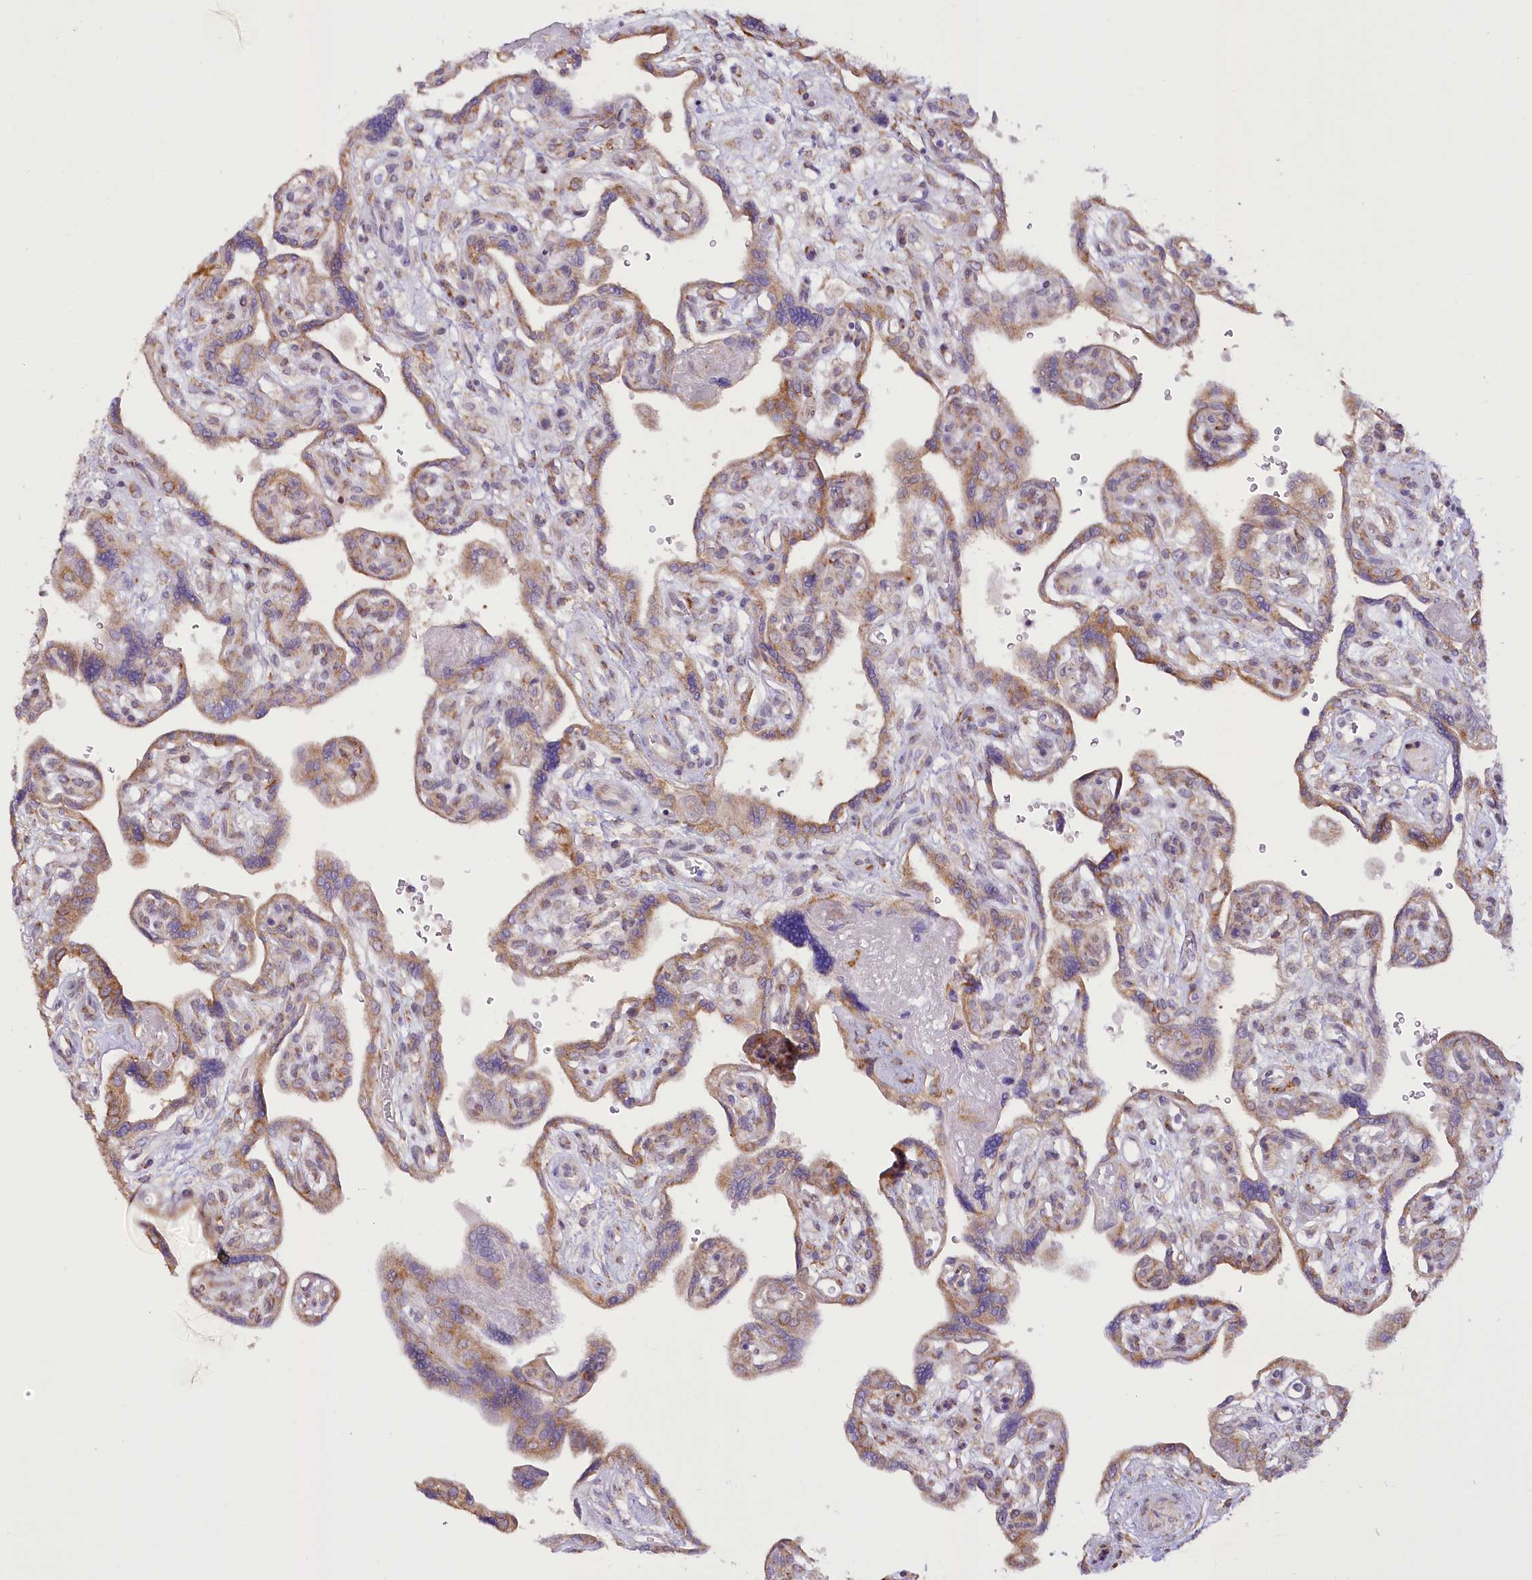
{"staining": {"intensity": "moderate", "quantity": ">75%", "location": "cytoplasmic/membranous"}, "tissue": "placenta", "cell_type": "Trophoblastic cells", "image_type": "normal", "snomed": [{"axis": "morphology", "description": "Normal tissue, NOS"}, {"axis": "topography", "description": "Placenta"}], "caption": "Moderate cytoplasmic/membranous expression is identified in approximately >75% of trophoblastic cells in unremarkable placenta. Nuclei are stained in blue.", "gene": "NCKAP5", "patient": {"sex": "female", "age": 39}}